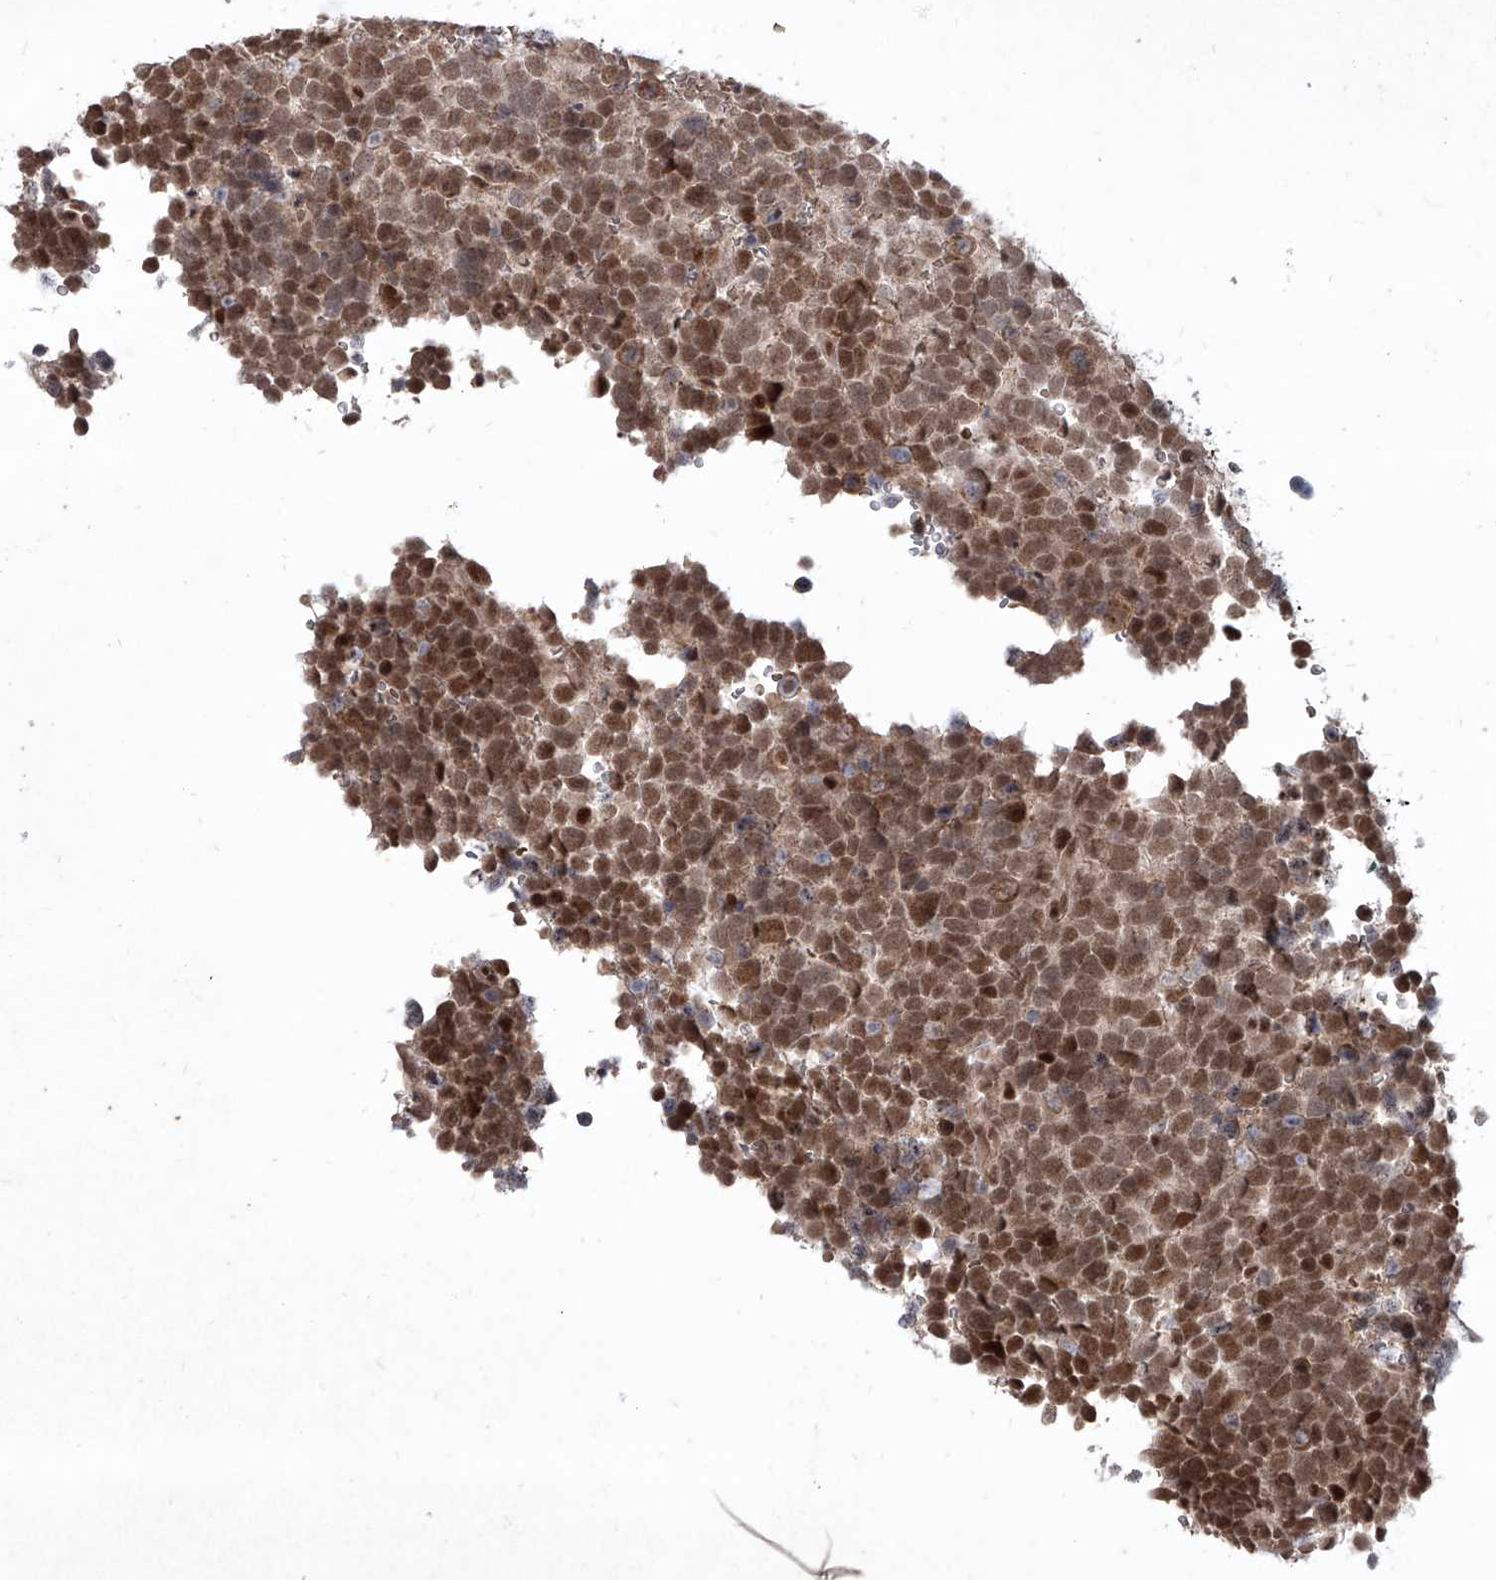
{"staining": {"intensity": "strong", "quantity": ">75%", "location": "cytoplasmic/membranous,nuclear"}, "tissue": "urothelial cancer", "cell_type": "Tumor cells", "image_type": "cancer", "snomed": [{"axis": "morphology", "description": "Urothelial carcinoma, High grade"}, {"axis": "topography", "description": "Urinary bladder"}], "caption": "IHC photomicrograph of urothelial carcinoma (high-grade) stained for a protein (brown), which exhibits high levels of strong cytoplasmic/membranous and nuclear staining in approximately >75% of tumor cells.", "gene": "IRF2", "patient": {"sex": "female", "age": 82}}